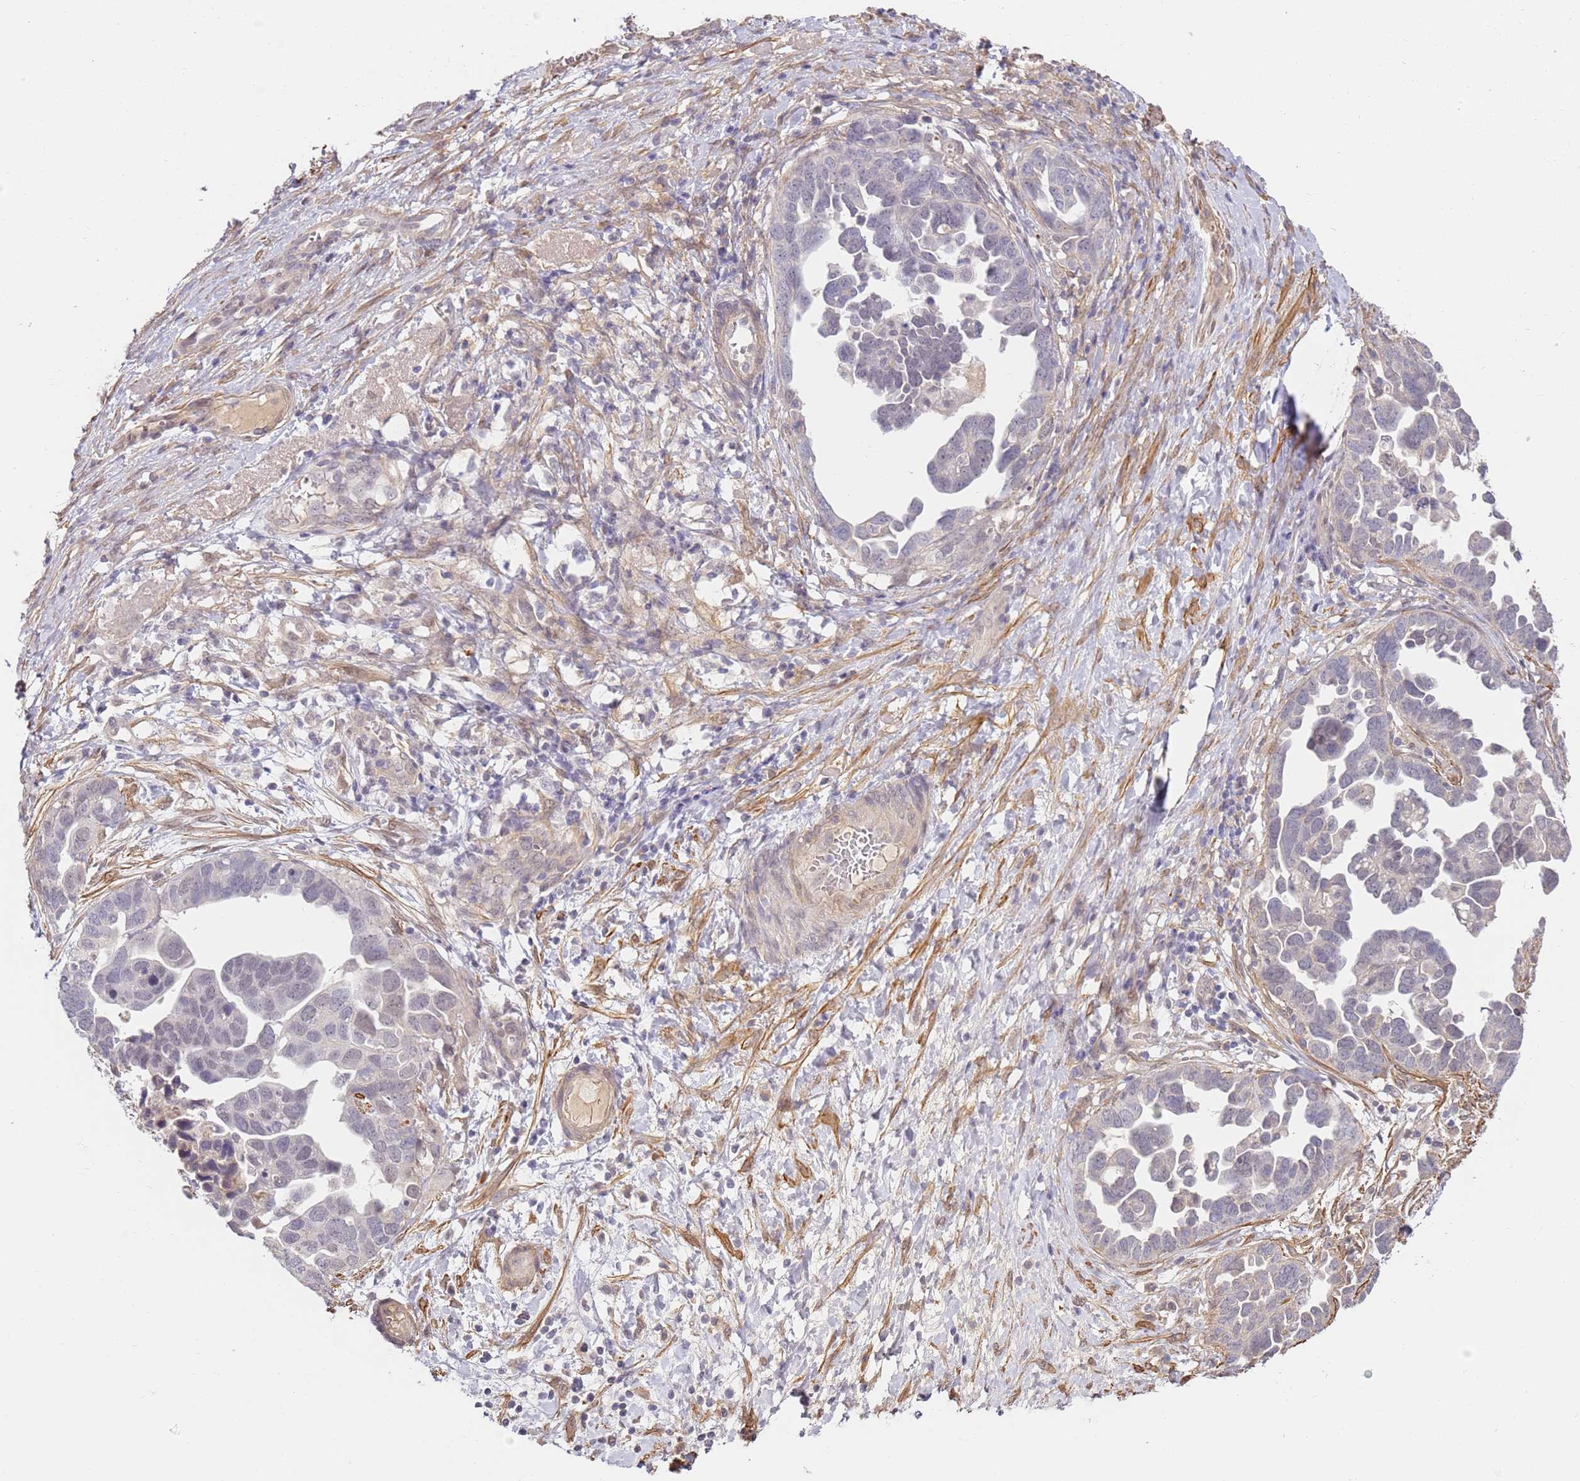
{"staining": {"intensity": "negative", "quantity": "none", "location": "none"}, "tissue": "ovarian cancer", "cell_type": "Tumor cells", "image_type": "cancer", "snomed": [{"axis": "morphology", "description": "Cystadenocarcinoma, serous, NOS"}, {"axis": "topography", "description": "Ovary"}], "caption": "This is an immunohistochemistry (IHC) photomicrograph of human serous cystadenocarcinoma (ovarian). There is no positivity in tumor cells.", "gene": "WDR93", "patient": {"sex": "female", "age": 54}}